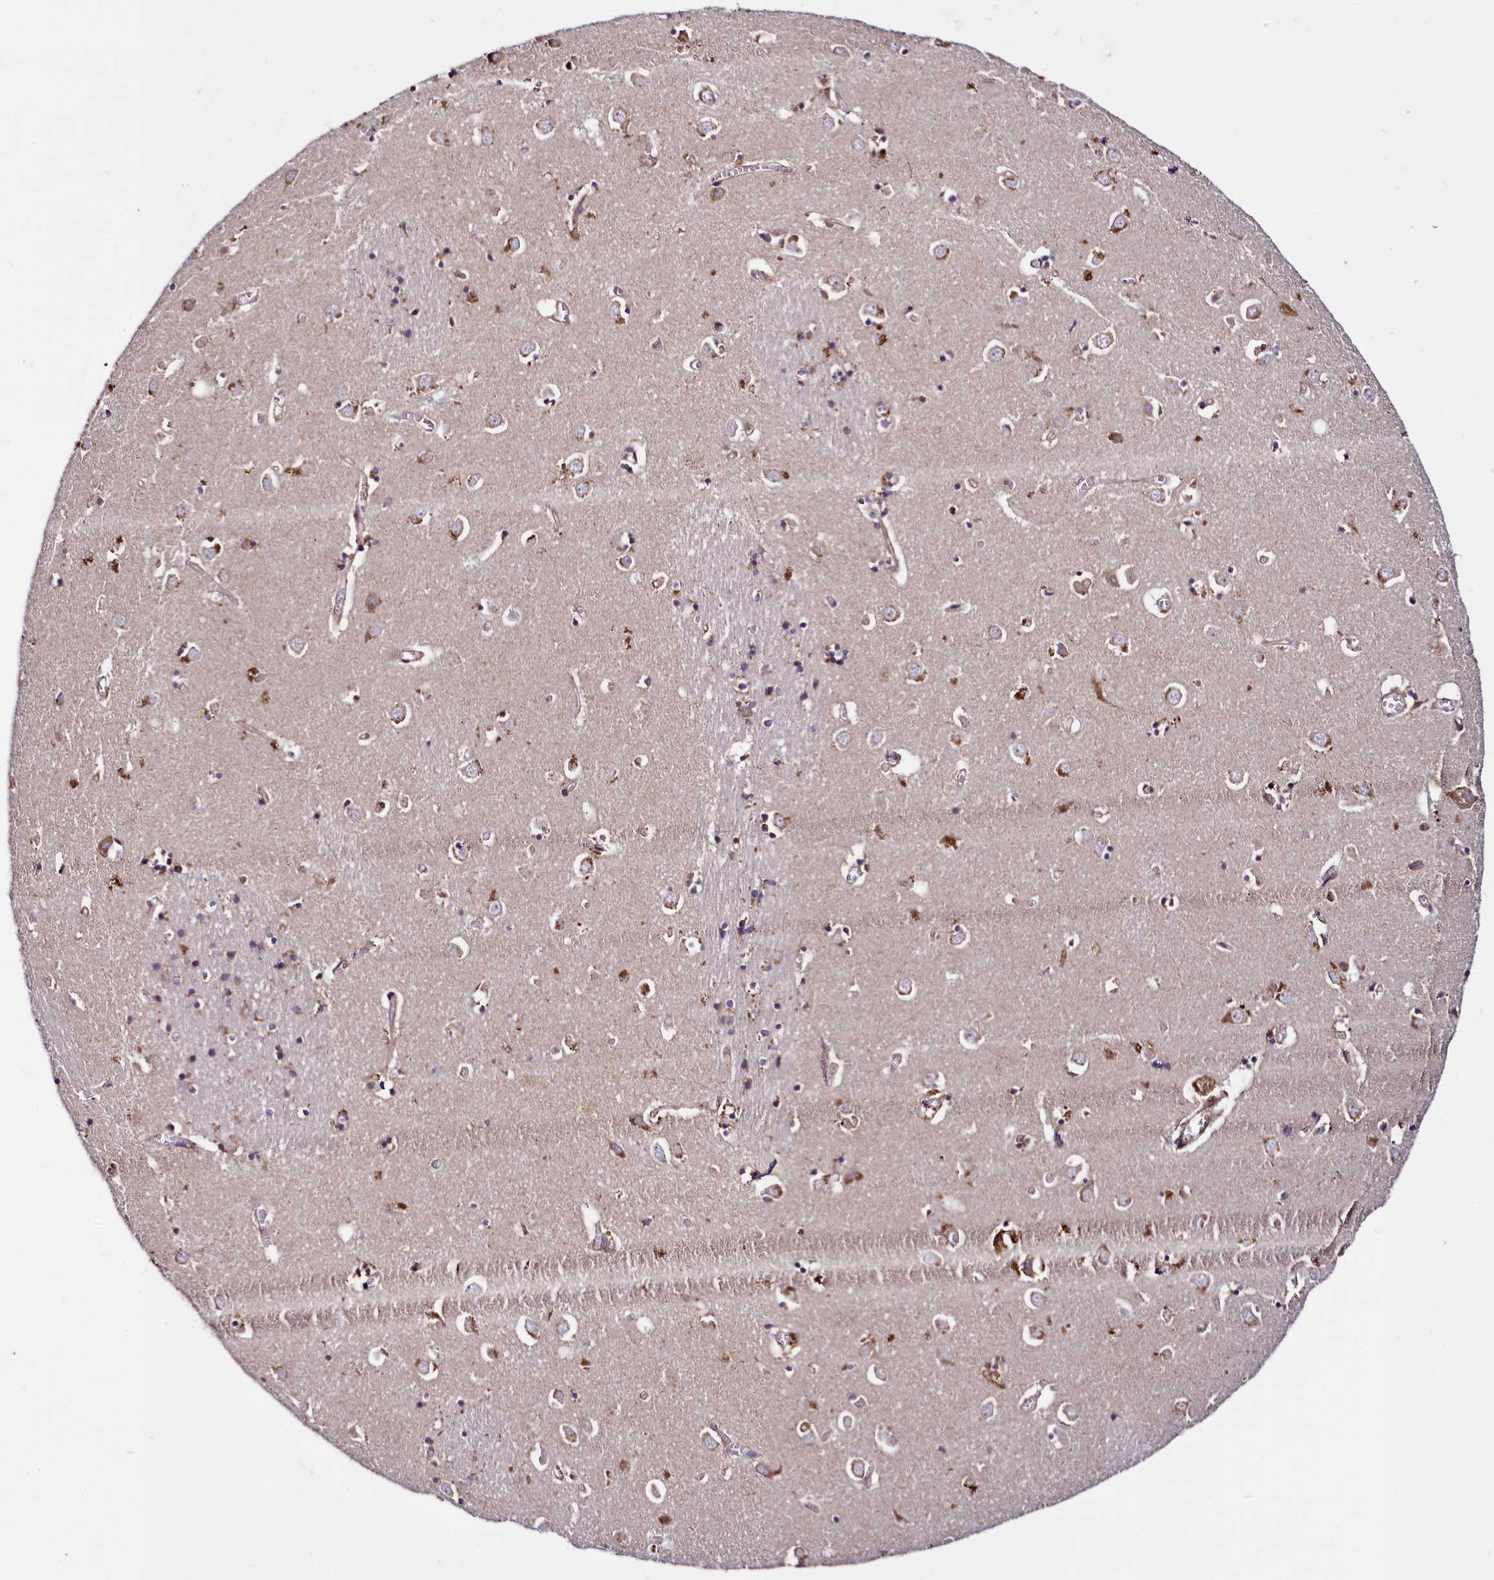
{"staining": {"intensity": "moderate", "quantity": "<25%", "location": "cytoplasmic/membranous"}, "tissue": "caudate", "cell_type": "Glial cells", "image_type": "normal", "snomed": [{"axis": "morphology", "description": "Normal tissue, NOS"}, {"axis": "topography", "description": "Lateral ventricle wall"}], "caption": "Protein positivity by IHC reveals moderate cytoplasmic/membranous expression in about <25% of glial cells in benign caudate.", "gene": "UFM1", "patient": {"sex": "male", "age": 70}}